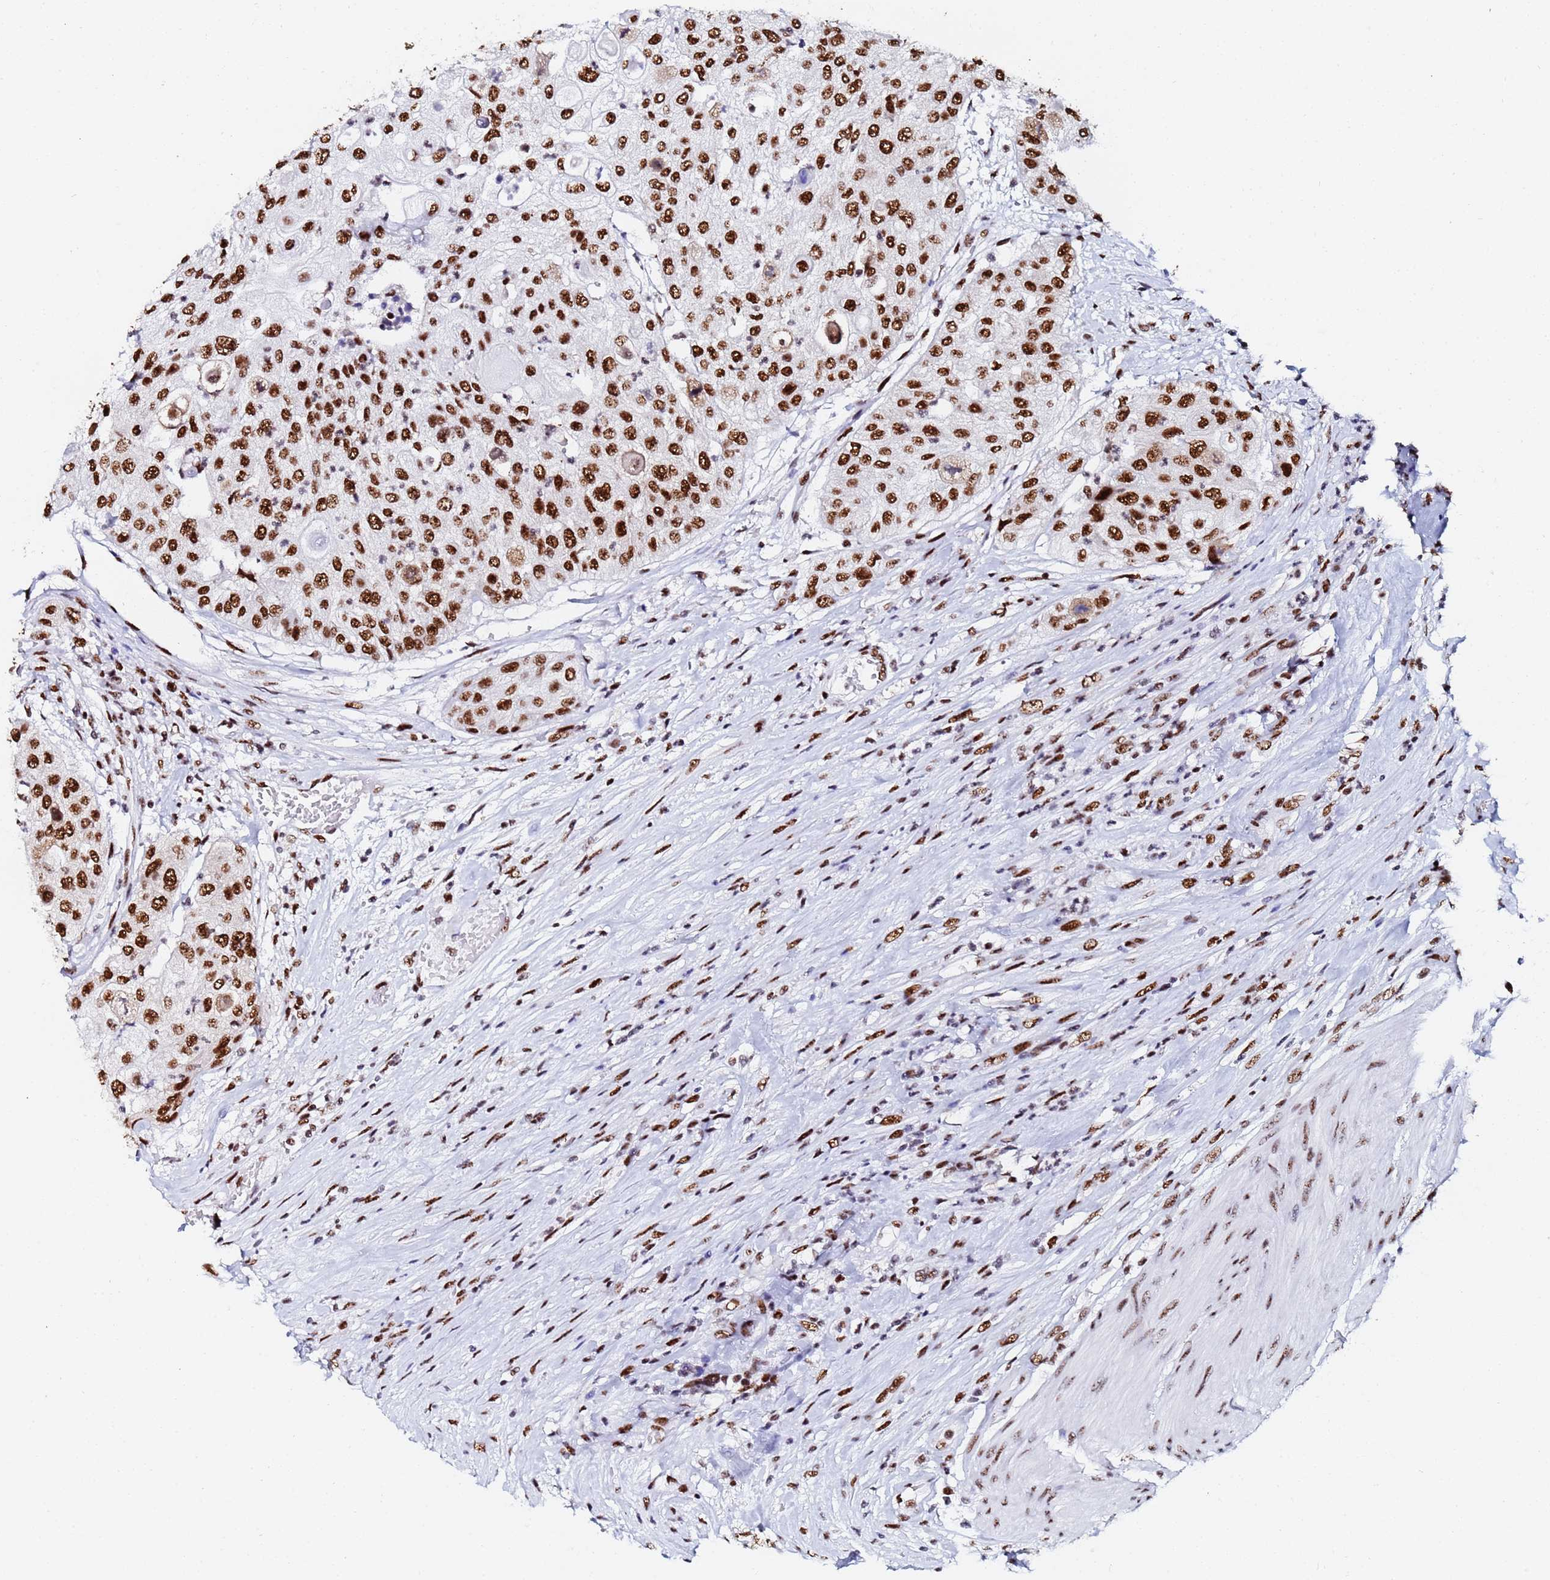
{"staining": {"intensity": "strong", "quantity": ">75%", "location": "nuclear"}, "tissue": "urothelial cancer", "cell_type": "Tumor cells", "image_type": "cancer", "snomed": [{"axis": "morphology", "description": "Urothelial carcinoma, High grade"}, {"axis": "topography", "description": "Urinary bladder"}], "caption": "A brown stain highlights strong nuclear expression of a protein in urothelial cancer tumor cells.", "gene": "SNRPA1", "patient": {"sex": "female", "age": 79}}